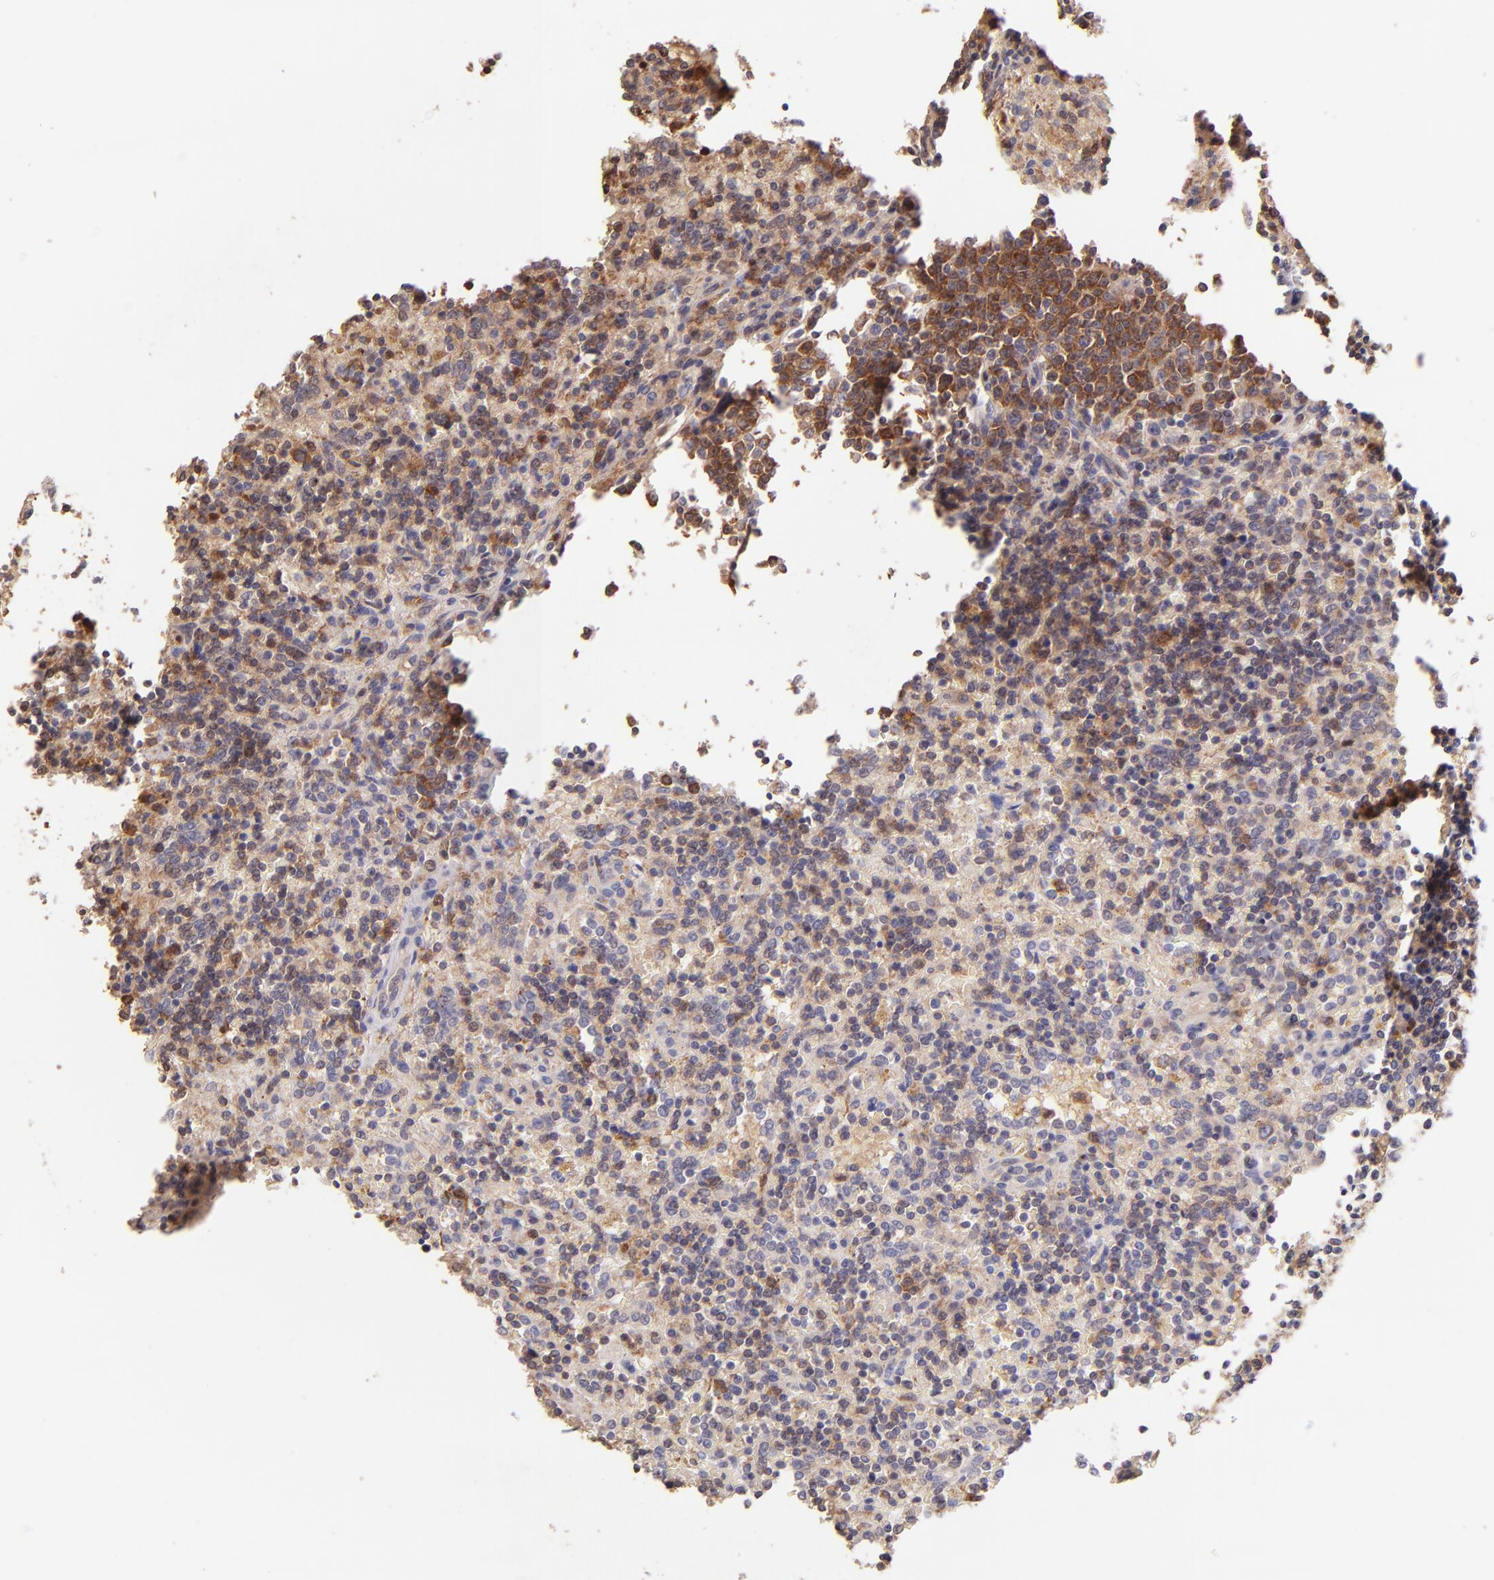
{"staining": {"intensity": "moderate", "quantity": "25%-75%", "location": "cytoplasmic/membranous"}, "tissue": "lymphoma", "cell_type": "Tumor cells", "image_type": "cancer", "snomed": [{"axis": "morphology", "description": "Malignant lymphoma, non-Hodgkin's type, Low grade"}, {"axis": "topography", "description": "Spleen"}], "caption": "Brown immunohistochemical staining in lymphoma shows moderate cytoplasmic/membranous positivity in about 25%-75% of tumor cells. (DAB (3,3'-diaminobenzidine) IHC, brown staining for protein, blue staining for nuclei).", "gene": "BTK", "patient": {"sex": "male", "age": 67}}